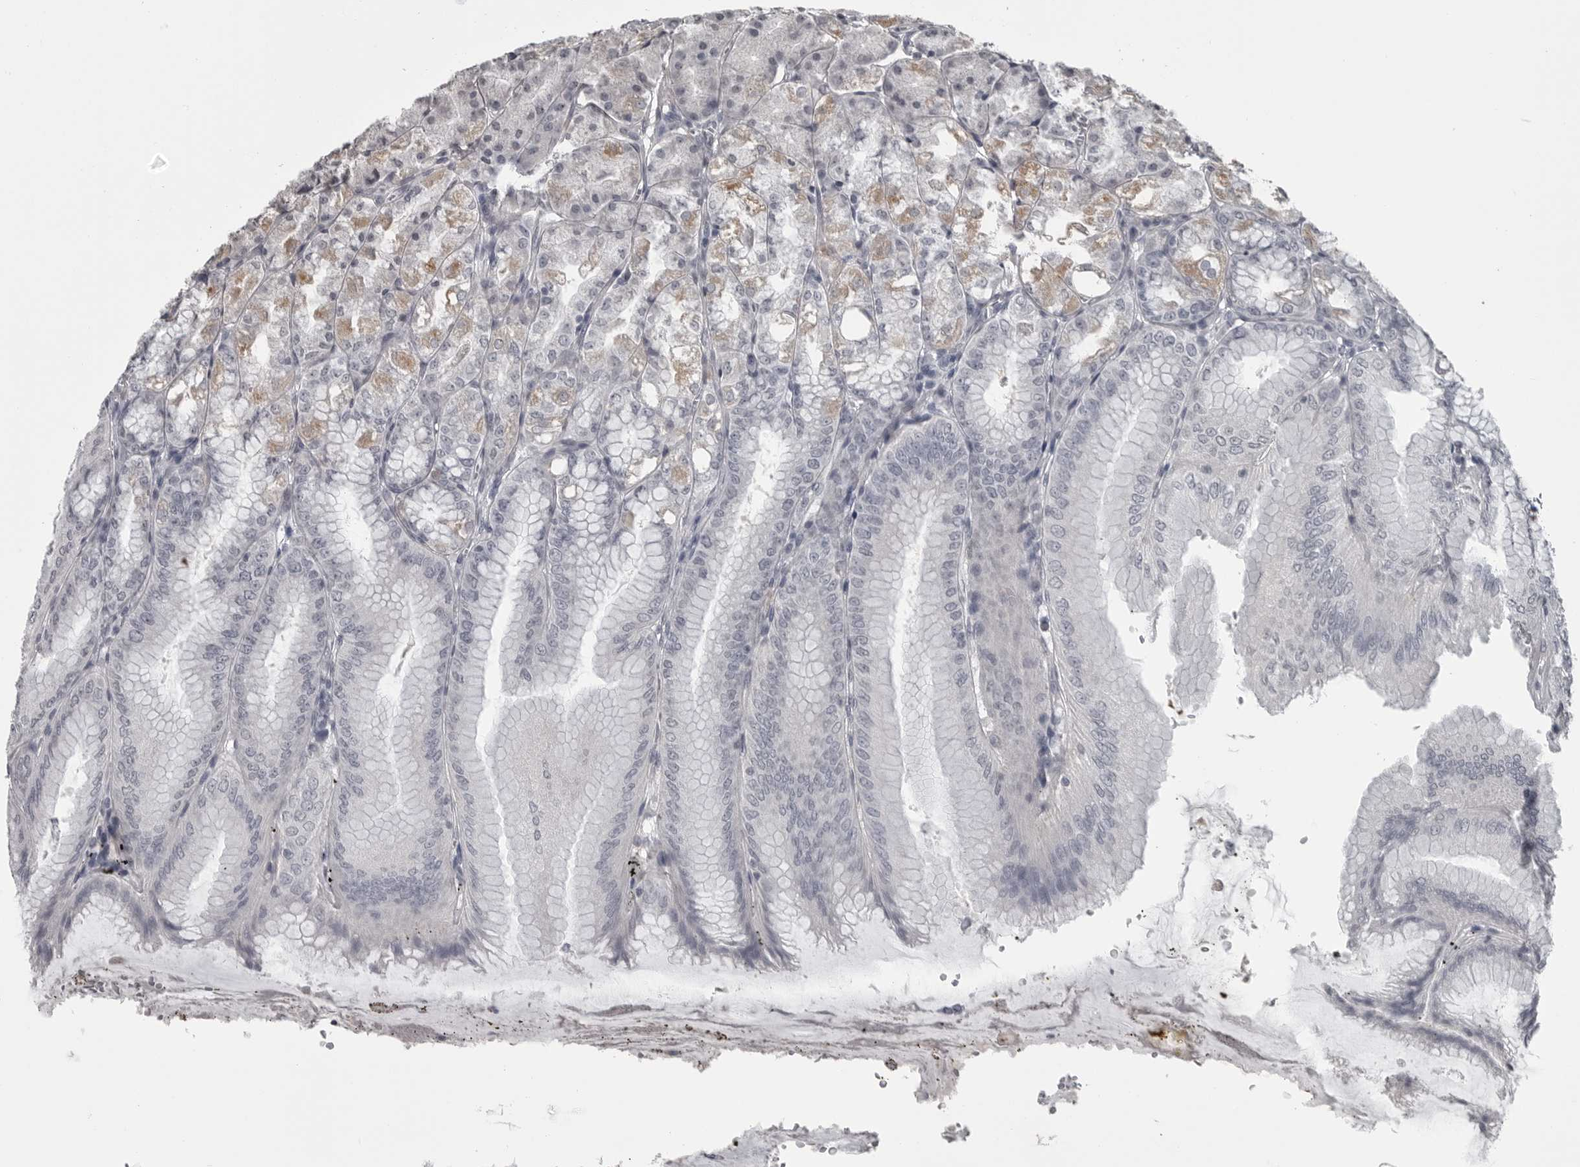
{"staining": {"intensity": "moderate", "quantity": "25%-75%", "location": "cytoplasmic/membranous"}, "tissue": "stomach", "cell_type": "Glandular cells", "image_type": "normal", "snomed": [{"axis": "morphology", "description": "Normal tissue, NOS"}, {"axis": "topography", "description": "Stomach, lower"}], "caption": "Protein expression analysis of unremarkable stomach shows moderate cytoplasmic/membranous staining in approximately 25%-75% of glandular cells.", "gene": "LYSMD1", "patient": {"sex": "male", "age": 71}}